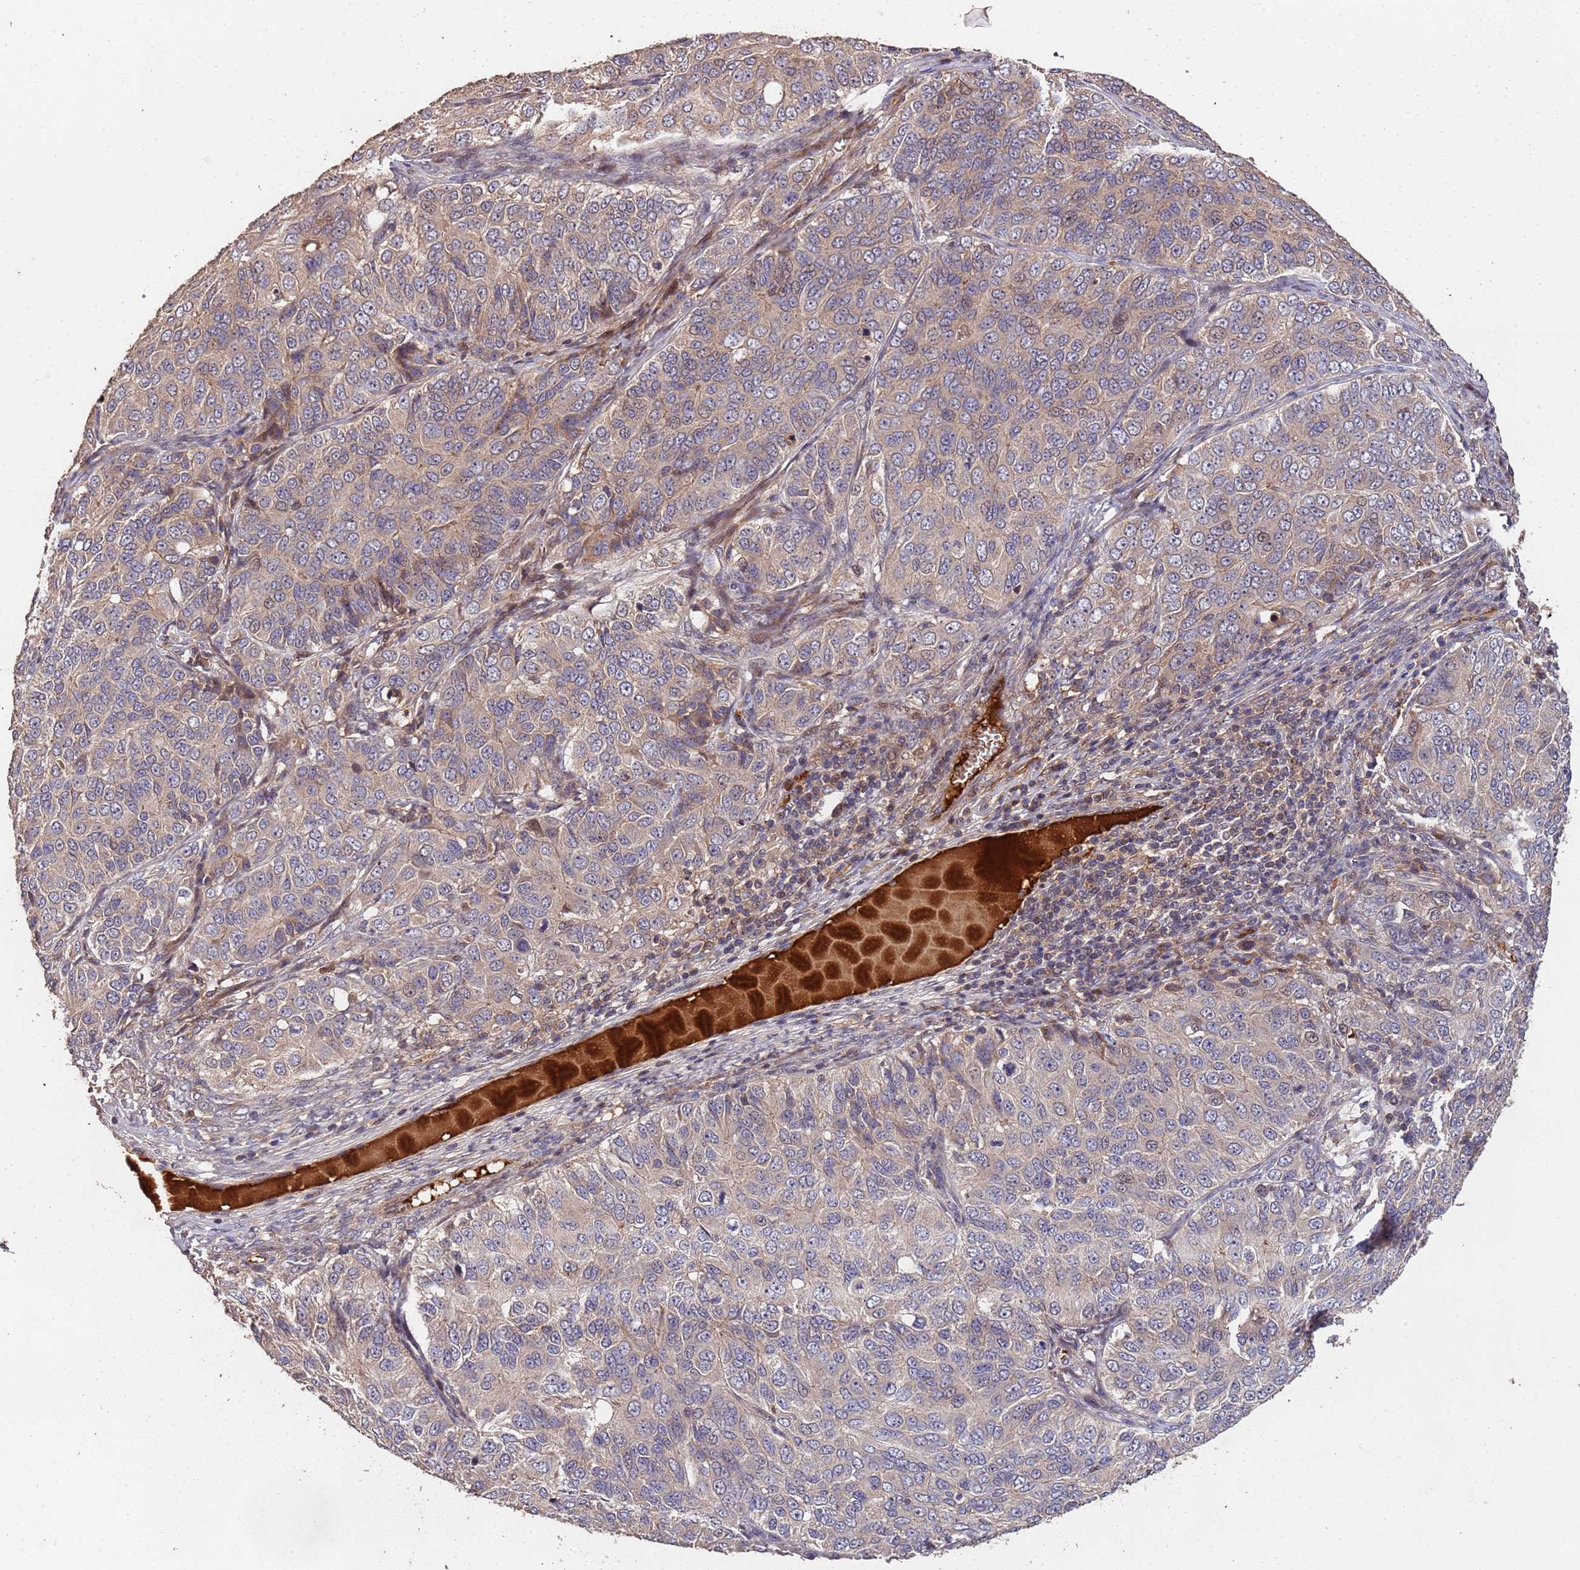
{"staining": {"intensity": "moderate", "quantity": "<25%", "location": "cytoplasmic/membranous"}, "tissue": "ovarian cancer", "cell_type": "Tumor cells", "image_type": "cancer", "snomed": [{"axis": "morphology", "description": "Carcinoma, endometroid"}, {"axis": "topography", "description": "Ovary"}], "caption": "Tumor cells display low levels of moderate cytoplasmic/membranous positivity in about <25% of cells in ovarian cancer (endometroid carcinoma).", "gene": "CCDC184", "patient": {"sex": "female", "age": 51}}